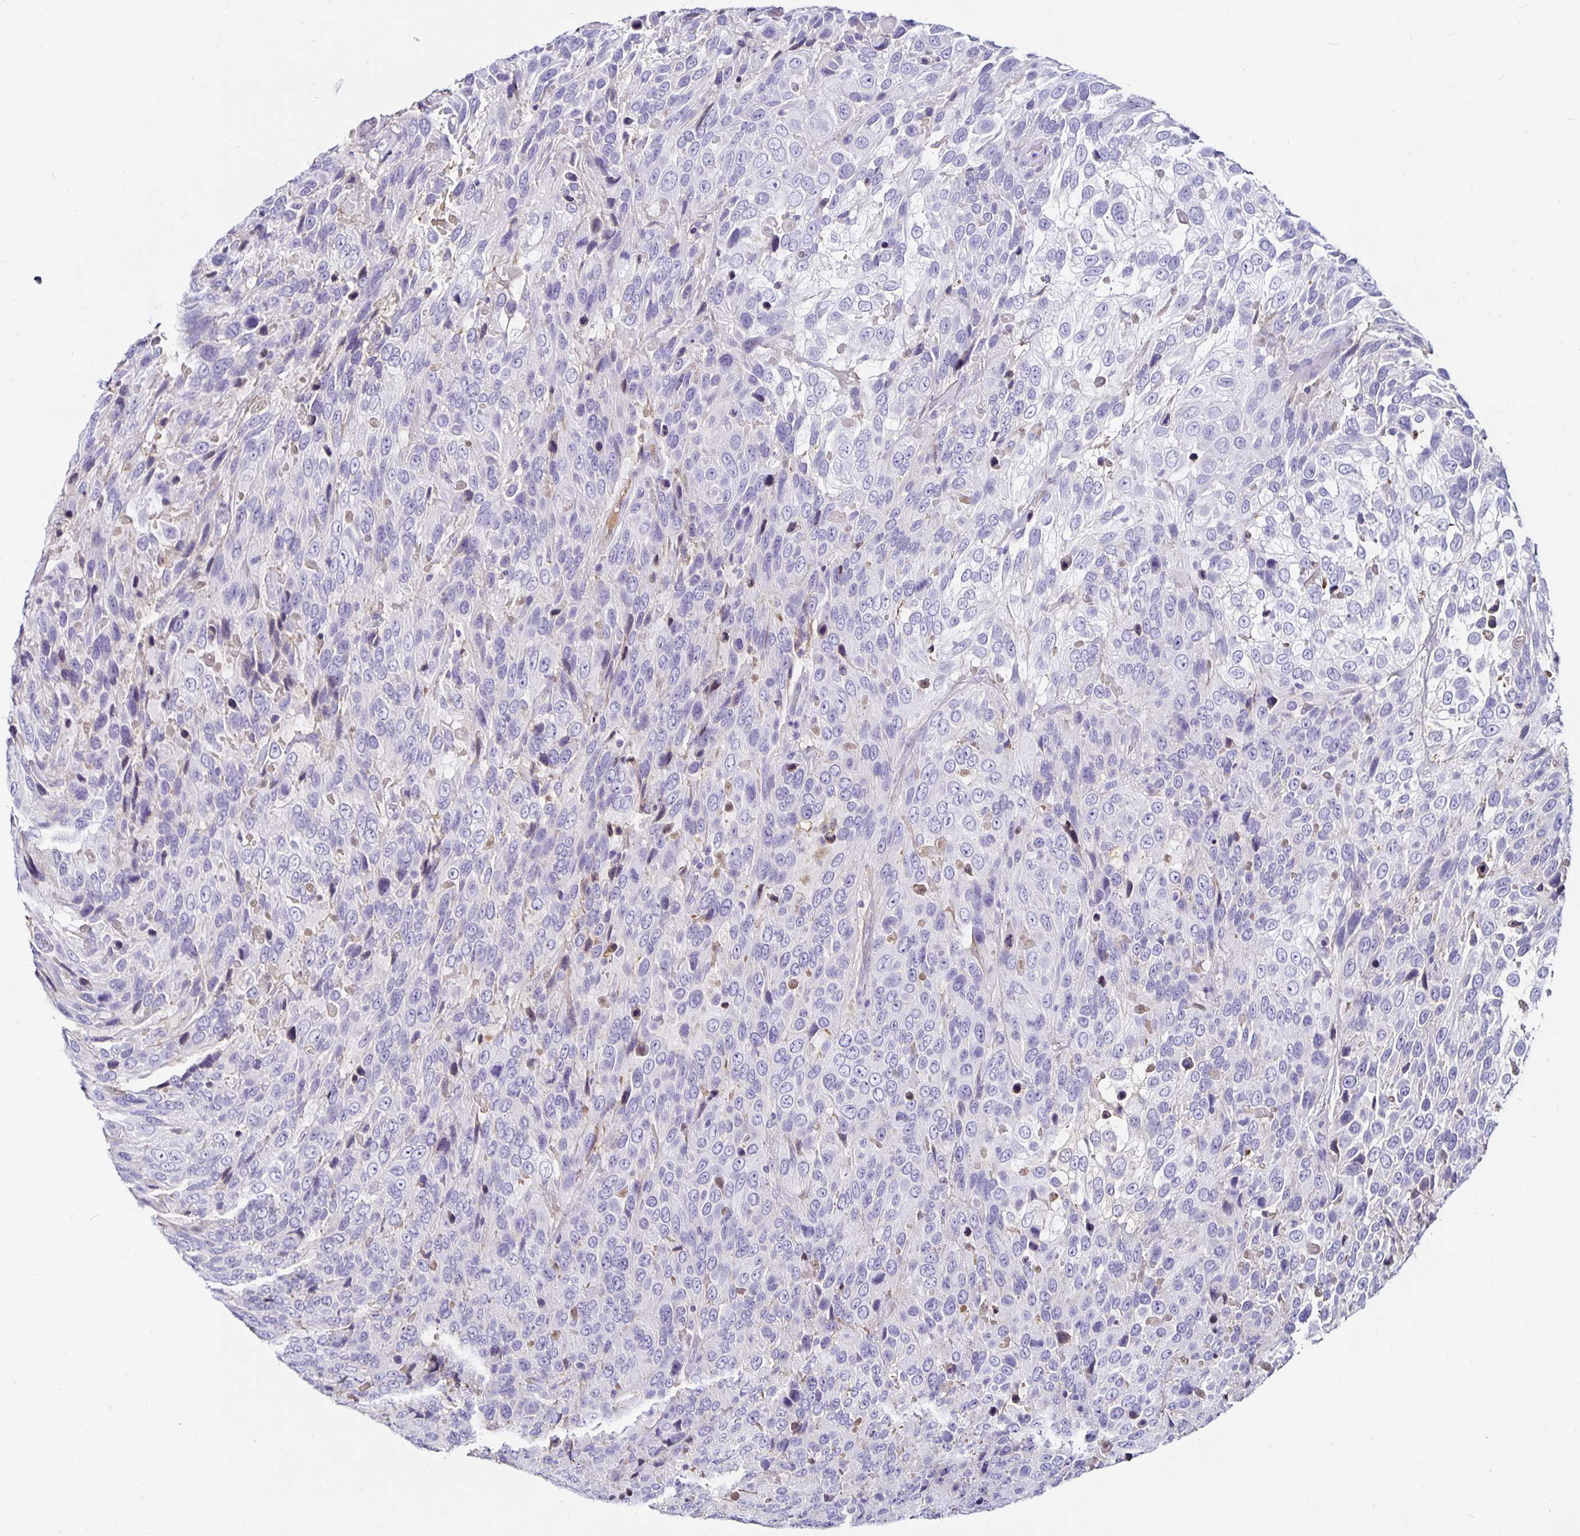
{"staining": {"intensity": "negative", "quantity": "none", "location": "none"}, "tissue": "urothelial cancer", "cell_type": "Tumor cells", "image_type": "cancer", "snomed": [{"axis": "morphology", "description": "Urothelial carcinoma, High grade"}, {"axis": "topography", "description": "Urinary bladder"}], "caption": "High power microscopy micrograph of an immunohistochemistry image of urothelial cancer, revealing no significant staining in tumor cells. The staining was performed using DAB to visualize the protein expression in brown, while the nuclei were stained in blue with hematoxylin (Magnification: 20x).", "gene": "TTR", "patient": {"sex": "female", "age": 70}}